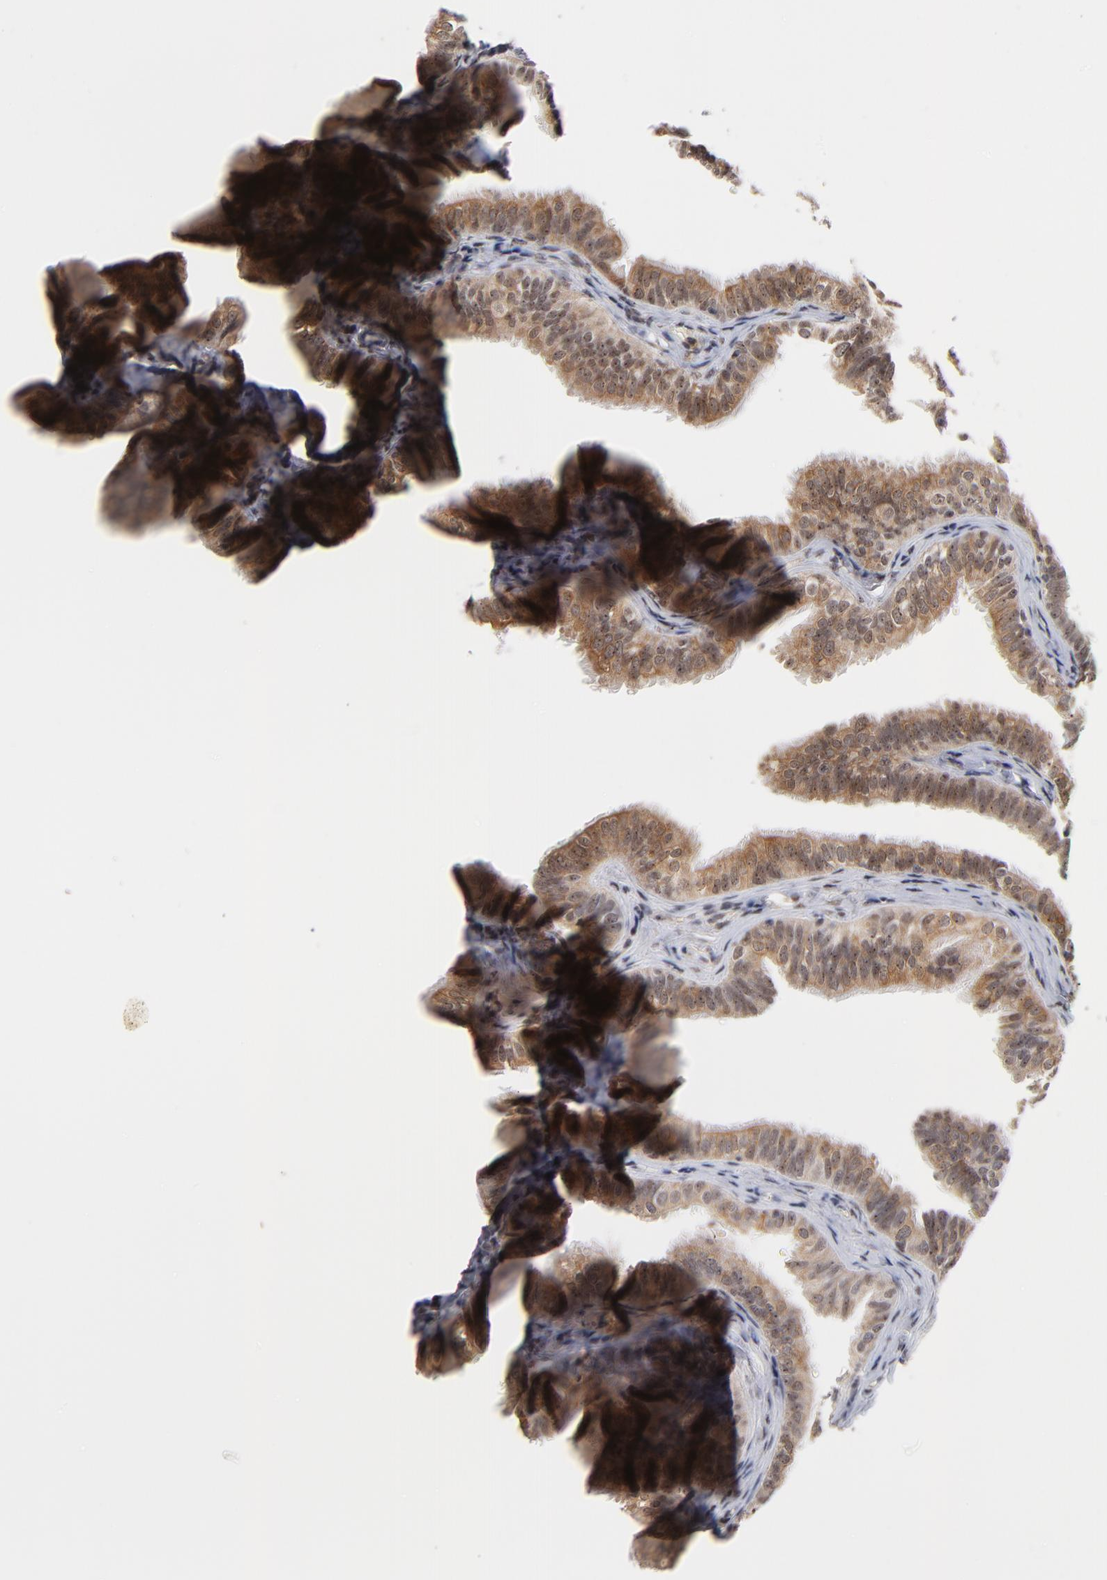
{"staining": {"intensity": "weak", "quantity": ">75%", "location": "cytoplasmic/membranous,nuclear"}, "tissue": "fallopian tube", "cell_type": "Glandular cells", "image_type": "normal", "snomed": [{"axis": "morphology", "description": "Normal tissue, NOS"}, {"axis": "morphology", "description": "Dermoid, NOS"}, {"axis": "topography", "description": "Fallopian tube"}], "caption": "Immunohistochemical staining of normal fallopian tube displays >75% levels of weak cytoplasmic/membranous,nuclear protein expression in about >75% of glandular cells.", "gene": "ZNF419", "patient": {"sex": "female", "age": 33}}